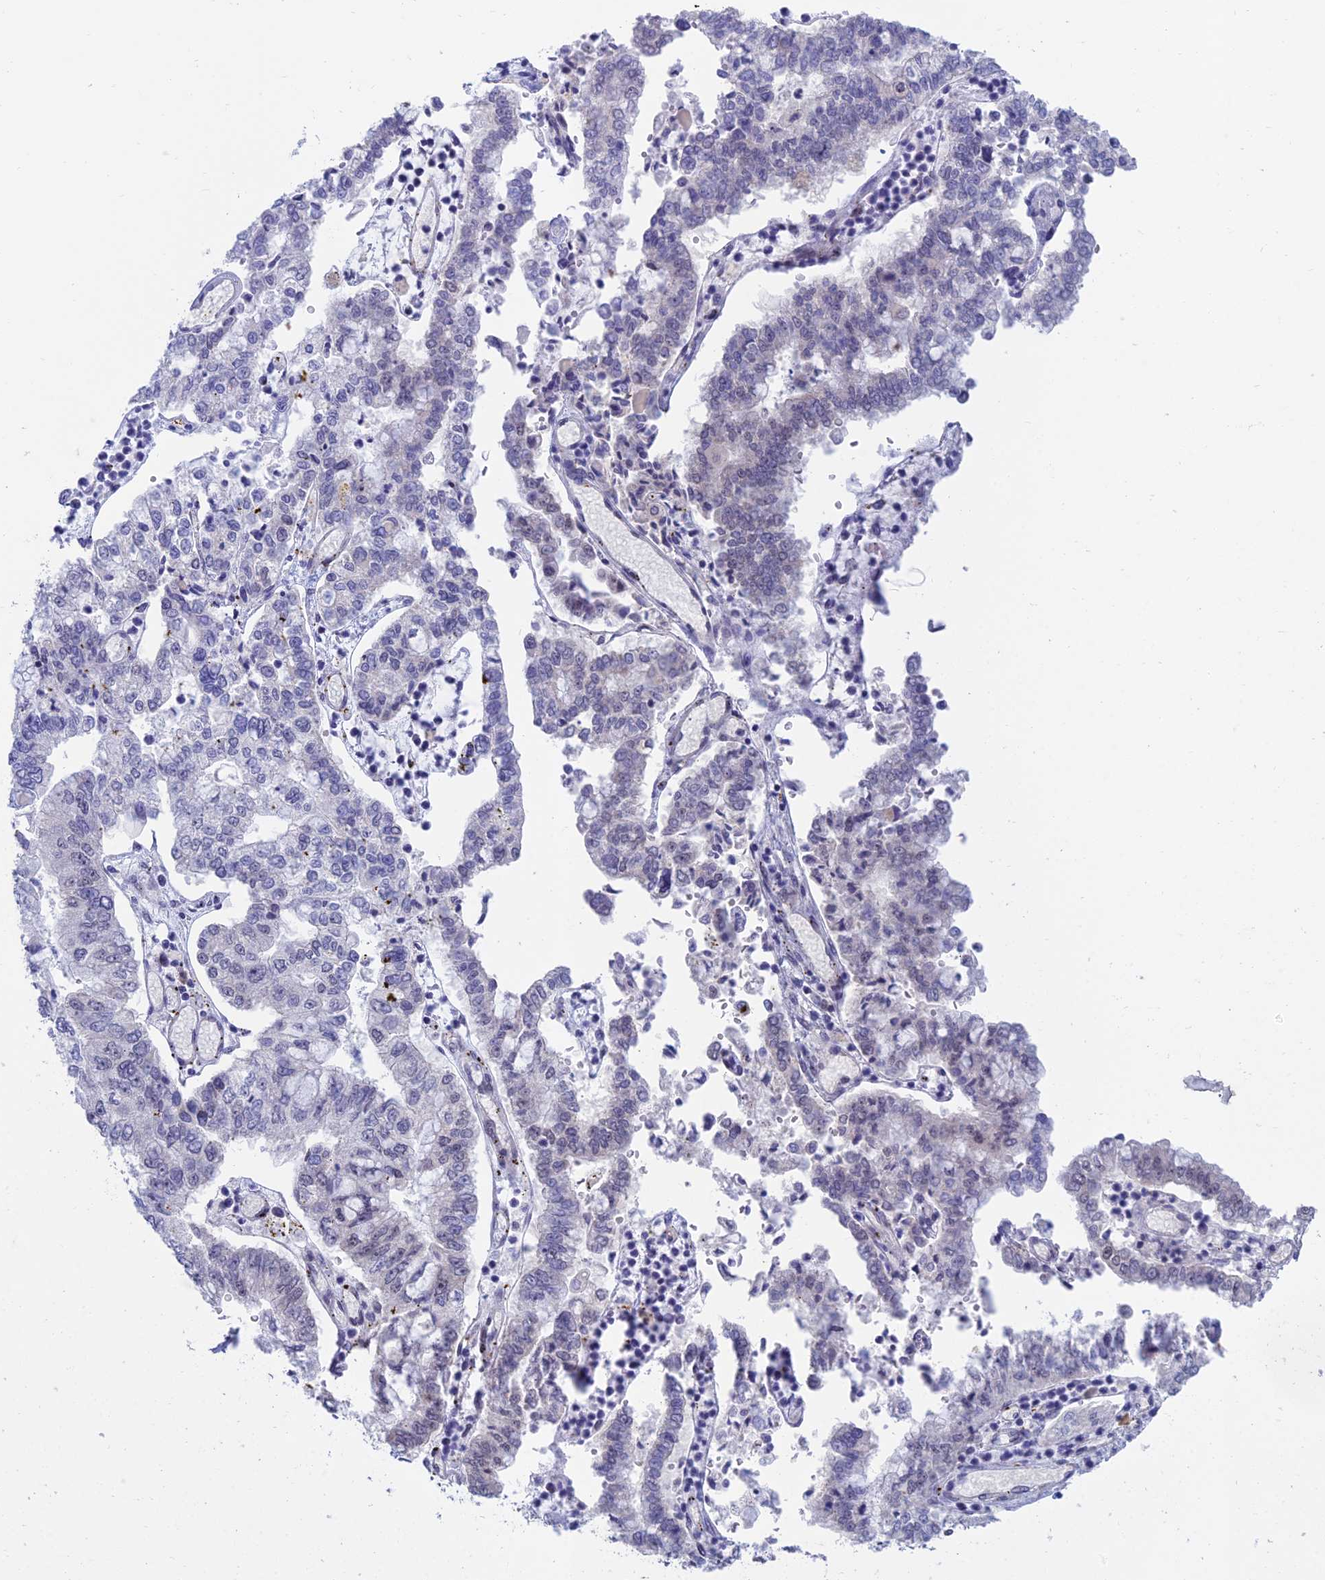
{"staining": {"intensity": "weak", "quantity": "<25%", "location": "nuclear"}, "tissue": "stomach cancer", "cell_type": "Tumor cells", "image_type": "cancer", "snomed": [{"axis": "morphology", "description": "Adenocarcinoma, NOS"}, {"axis": "topography", "description": "Stomach"}], "caption": "This is an IHC image of adenocarcinoma (stomach). There is no expression in tumor cells.", "gene": "NABP2", "patient": {"sex": "male", "age": 76}}